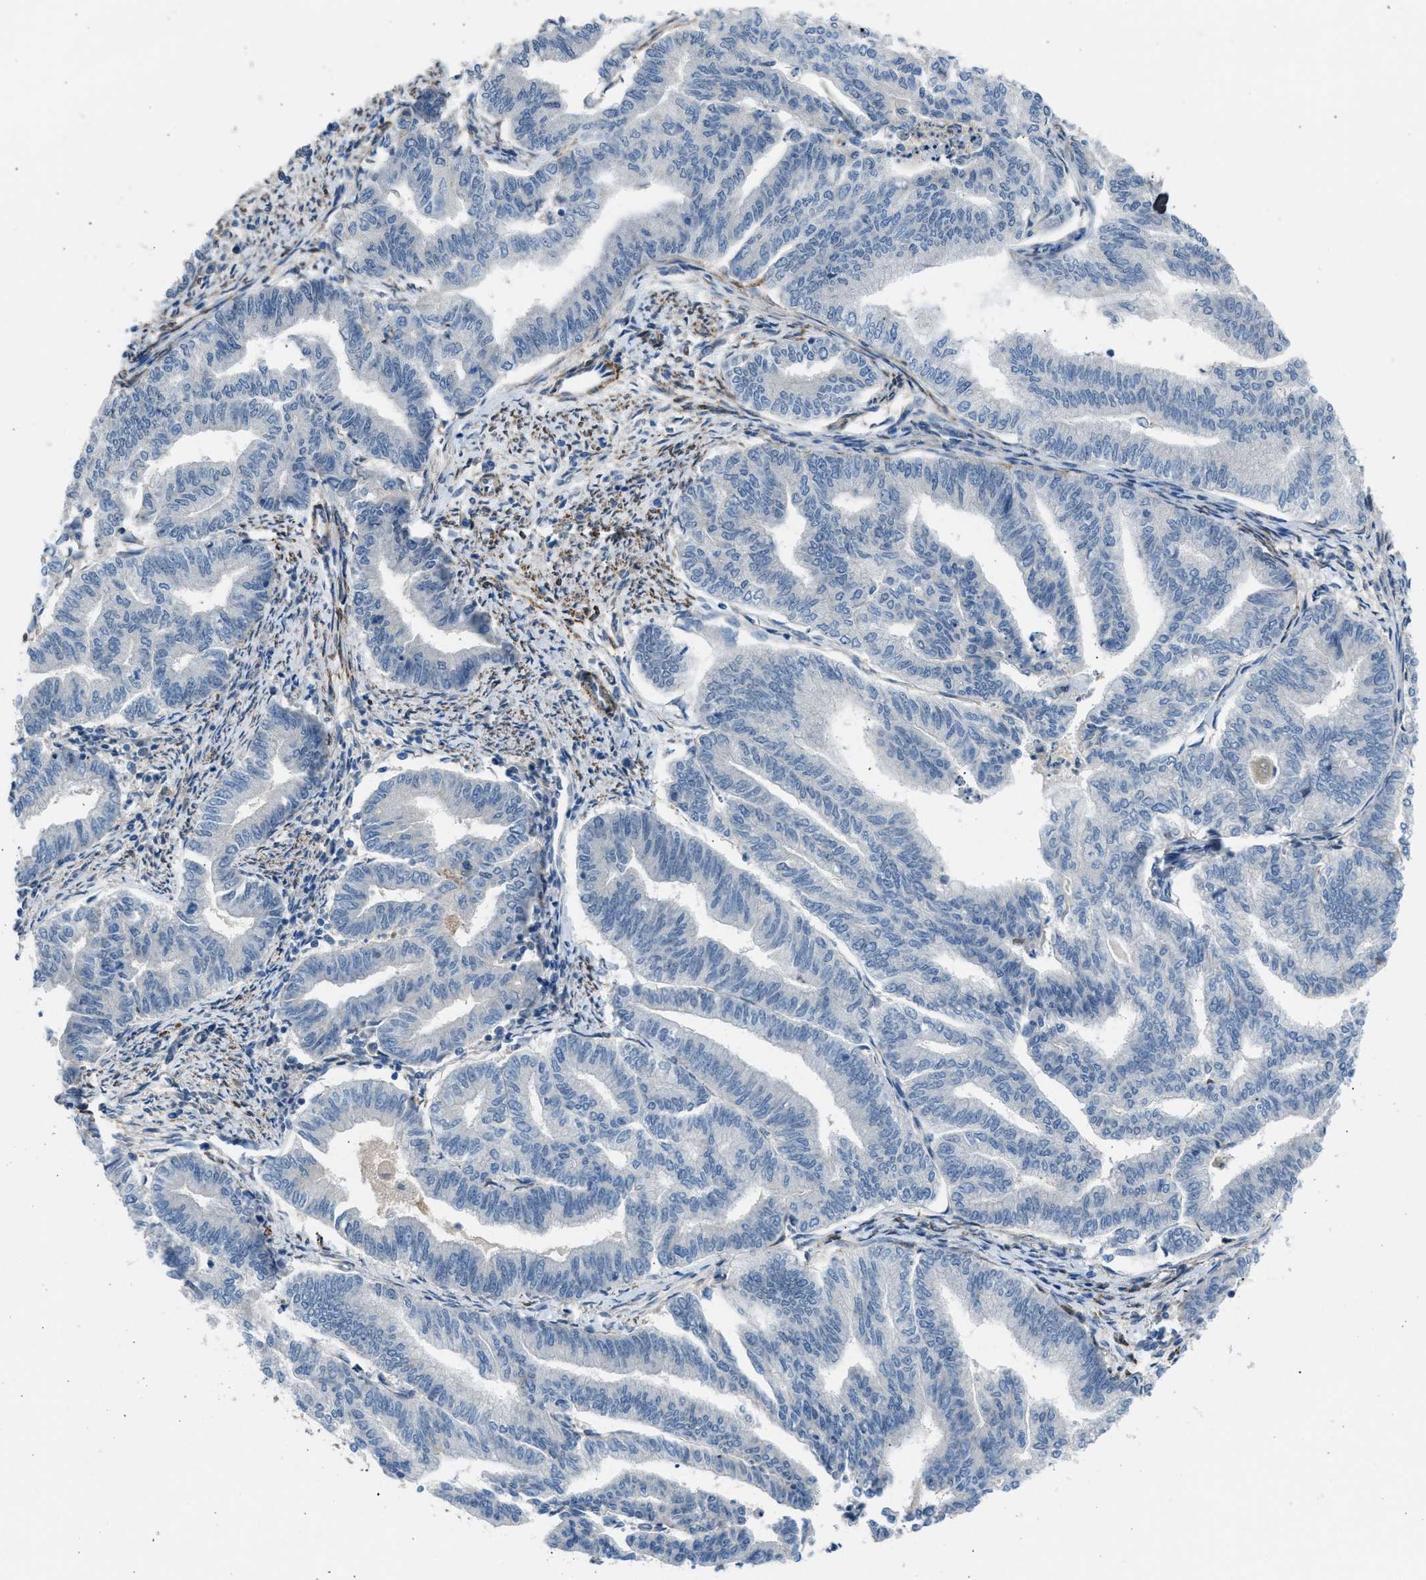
{"staining": {"intensity": "negative", "quantity": "none", "location": "none"}, "tissue": "endometrial cancer", "cell_type": "Tumor cells", "image_type": "cancer", "snomed": [{"axis": "morphology", "description": "Adenocarcinoma, NOS"}, {"axis": "topography", "description": "Endometrium"}], "caption": "Immunohistochemistry of human adenocarcinoma (endometrial) demonstrates no staining in tumor cells.", "gene": "PCNX3", "patient": {"sex": "female", "age": 79}}